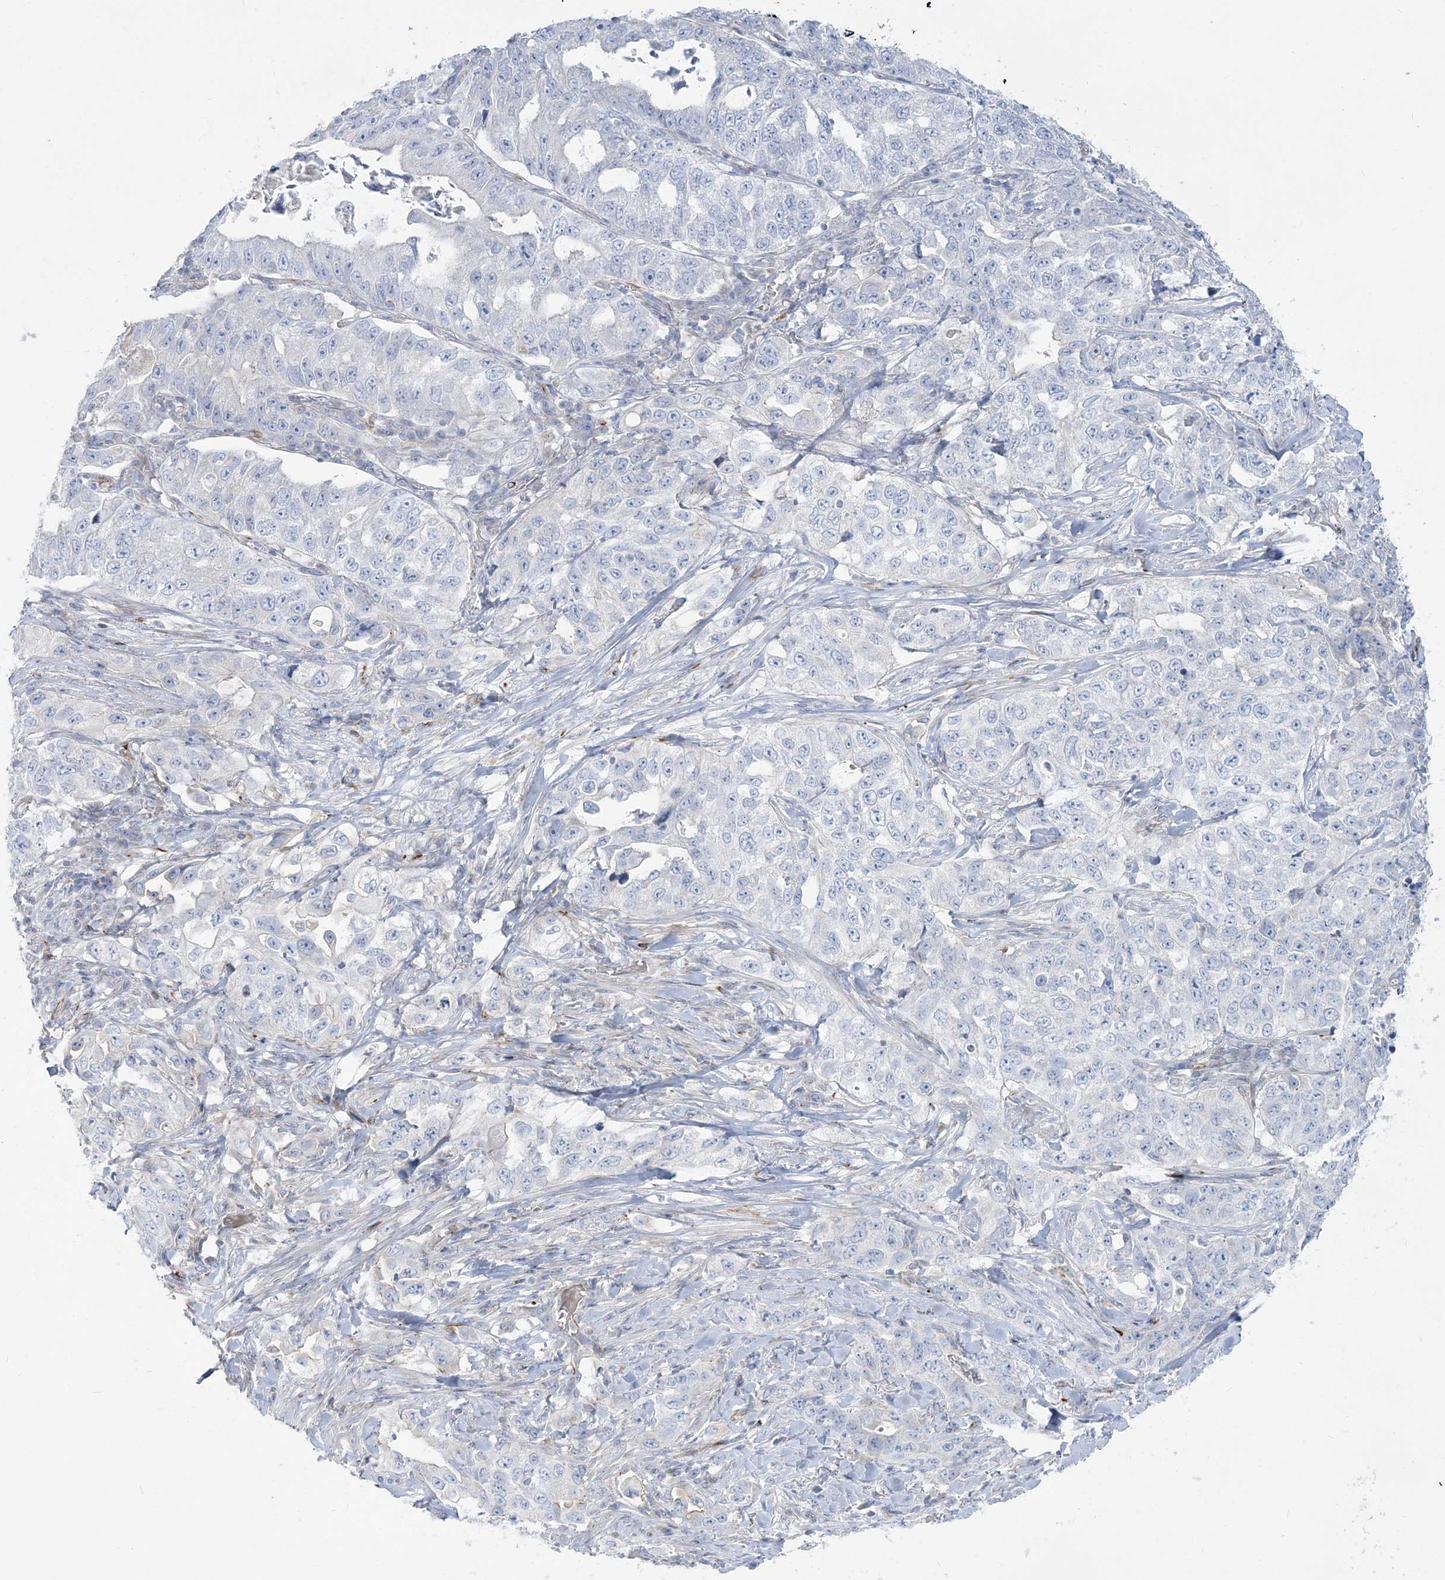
{"staining": {"intensity": "negative", "quantity": "none", "location": "none"}, "tissue": "lung cancer", "cell_type": "Tumor cells", "image_type": "cancer", "snomed": [{"axis": "morphology", "description": "Adenocarcinoma, NOS"}, {"axis": "topography", "description": "Lung"}], "caption": "This is an IHC image of lung adenocarcinoma. There is no expression in tumor cells.", "gene": "GPAT2", "patient": {"sex": "female", "age": 51}}